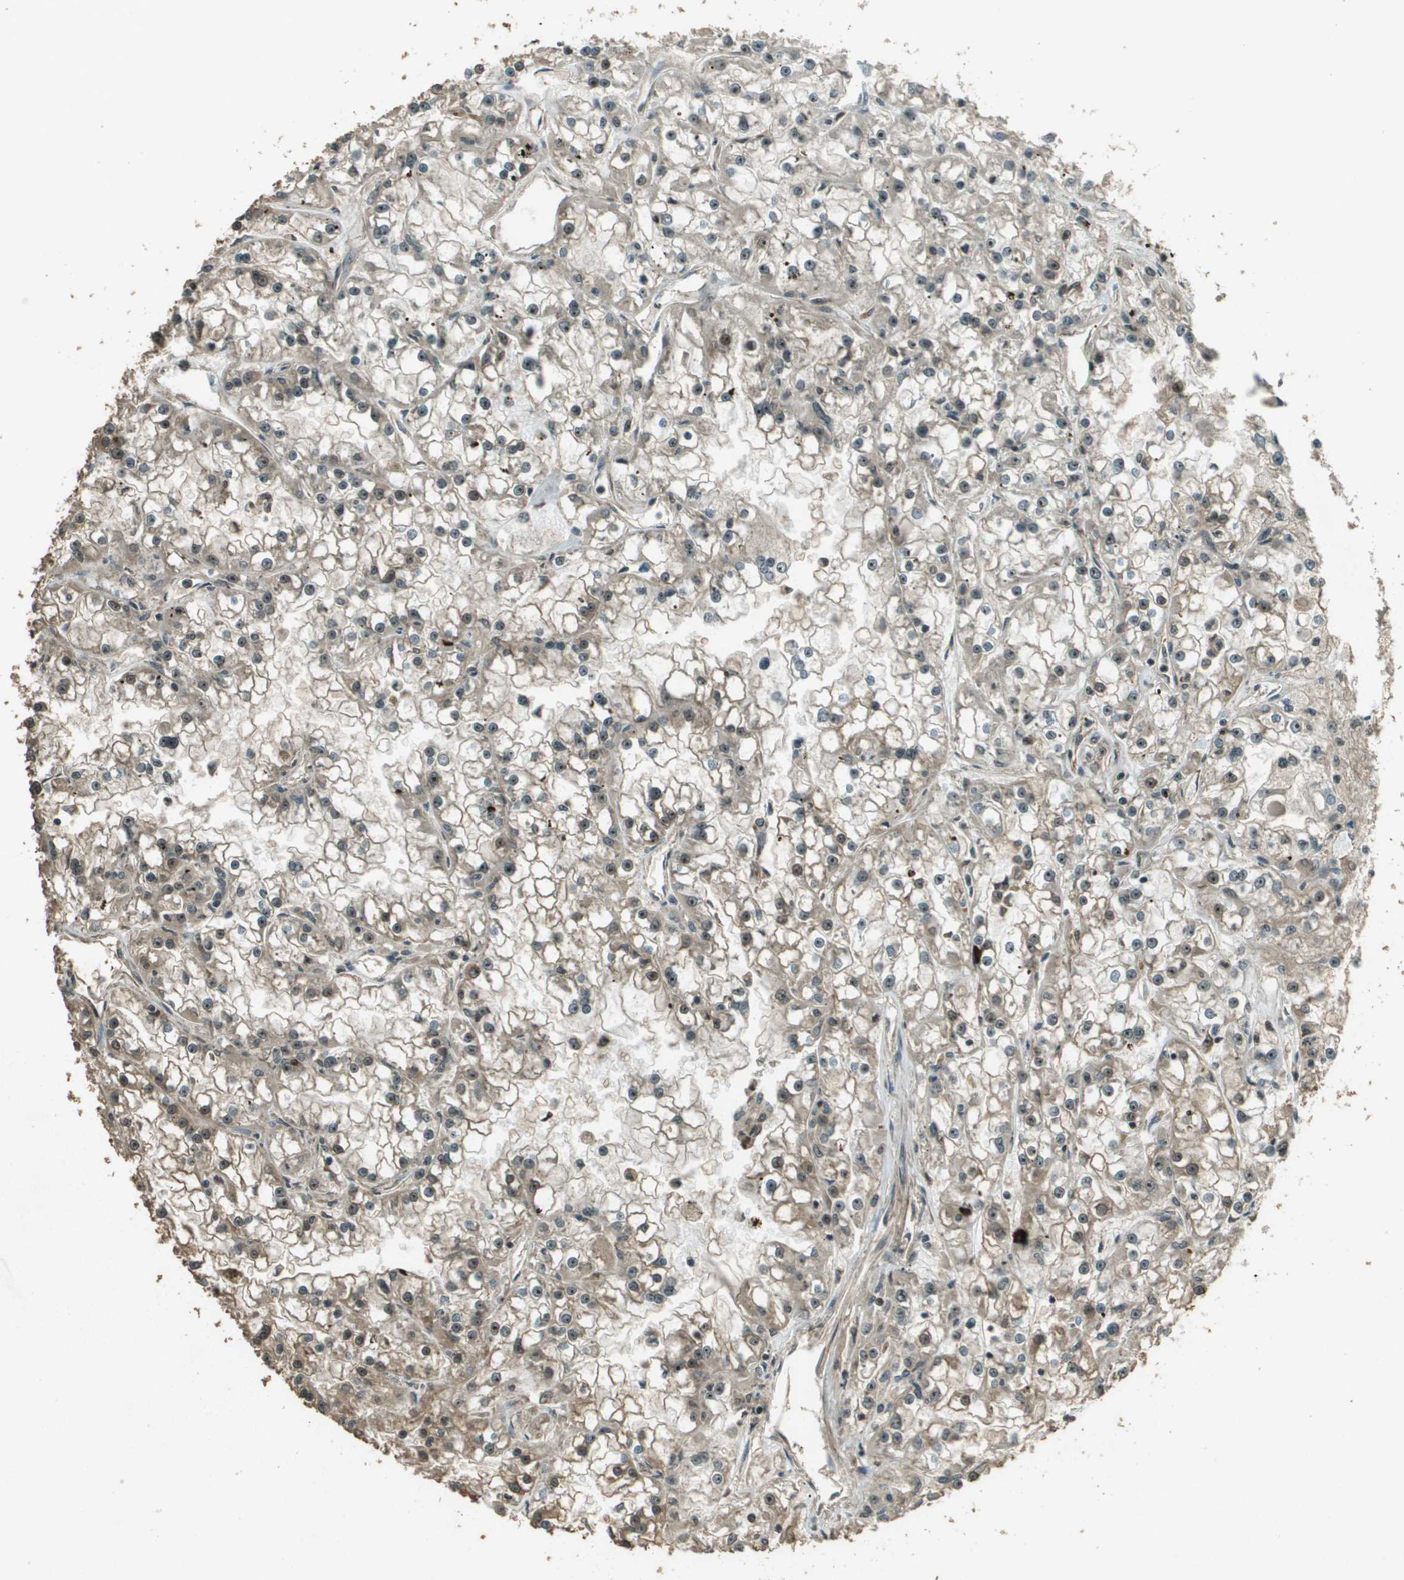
{"staining": {"intensity": "weak", "quantity": "25%-75%", "location": "cytoplasmic/membranous"}, "tissue": "renal cancer", "cell_type": "Tumor cells", "image_type": "cancer", "snomed": [{"axis": "morphology", "description": "Adenocarcinoma, NOS"}, {"axis": "topography", "description": "Kidney"}], "caption": "Immunohistochemical staining of human renal adenocarcinoma displays low levels of weak cytoplasmic/membranous protein staining in approximately 25%-75% of tumor cells.", "gene": "SDC3", "patient": {"sex": "female", "age": 52}}